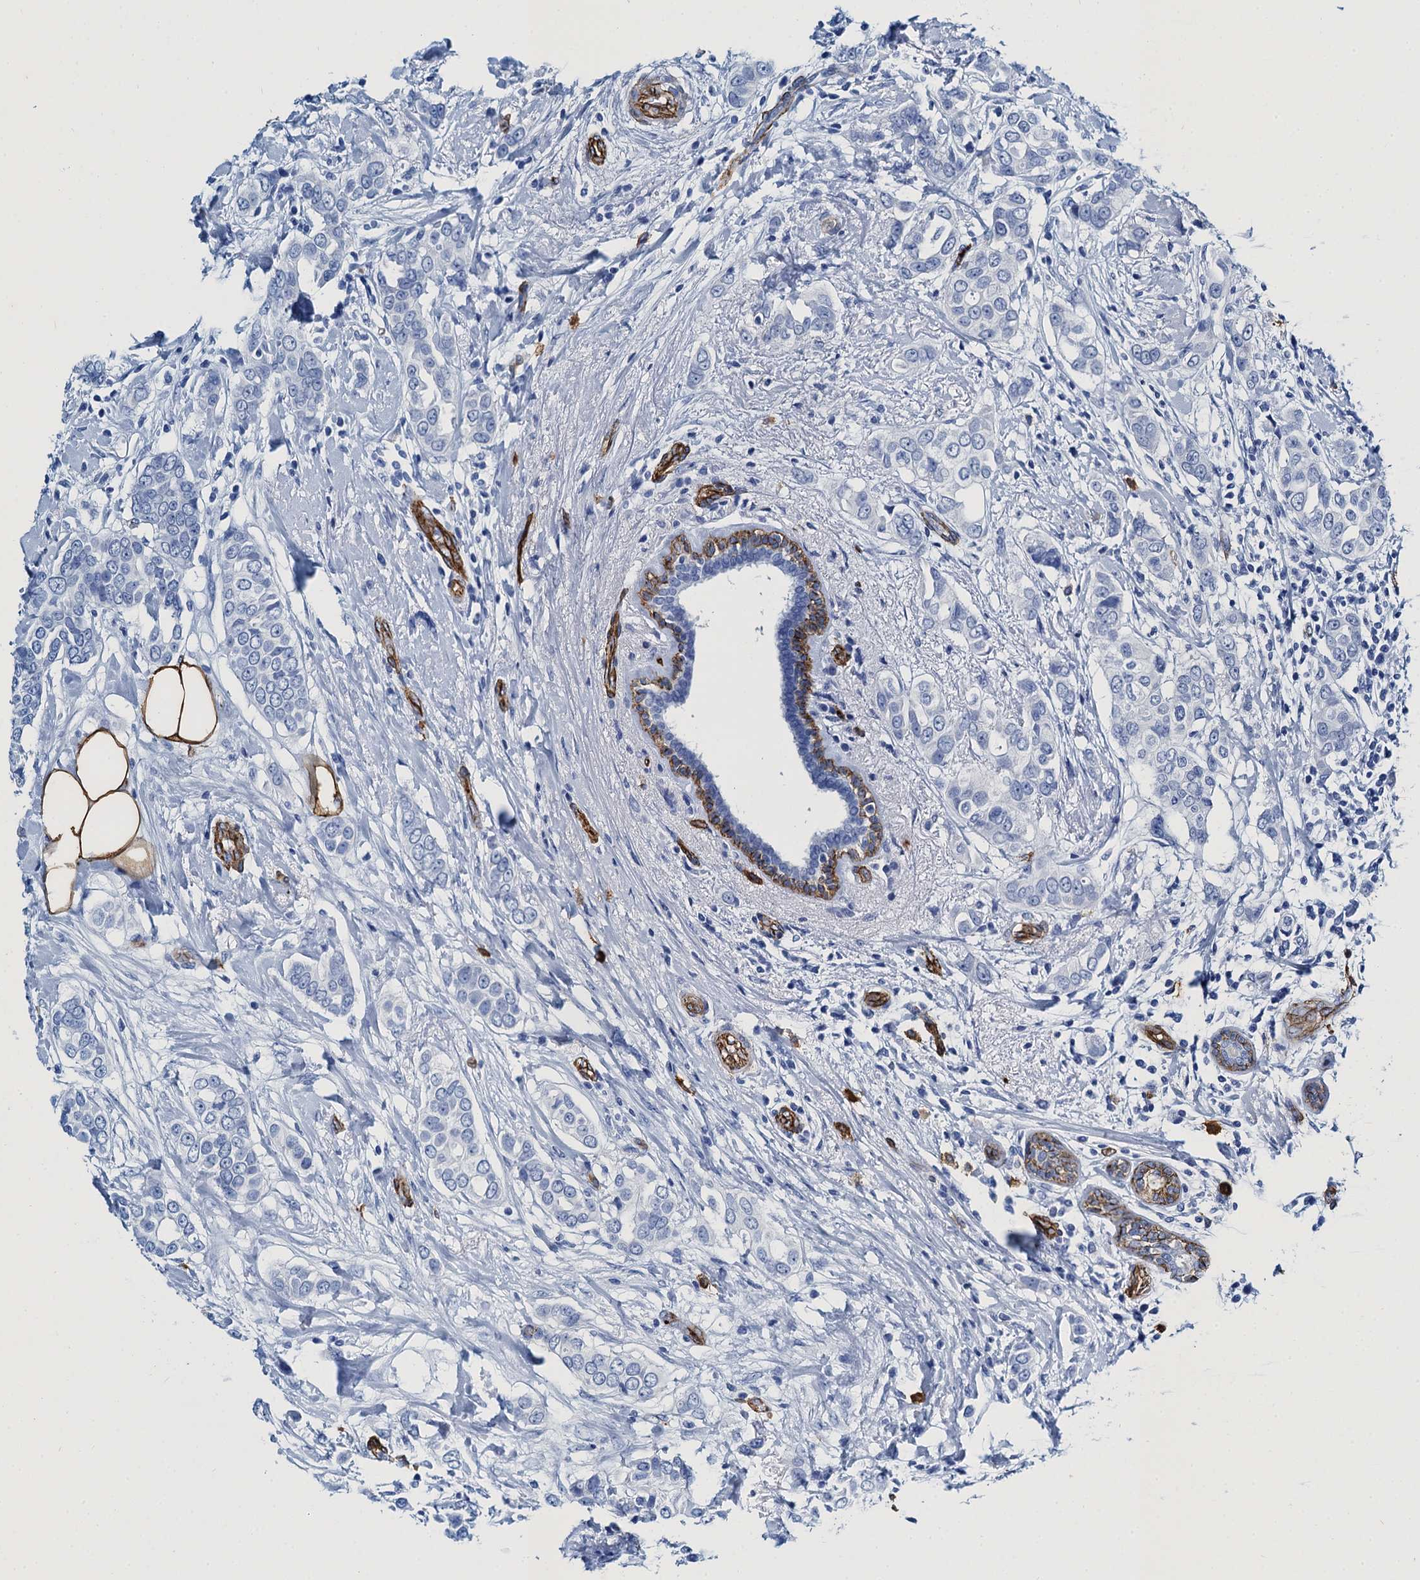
{"staining": {"intensity": "negative", "quantity": "none", "location": "none"}, "tissue": "breast cancer", "cell_type": "Tumor cells", "image_type": "cancer", "snomed": [{"axis": "morphology", "description": "Lobular carcinoma"}, {"axis": "topography", "description": "Breast"}], "caption": "IHC of breast lobular carcinoma demonstrates no positivity in tumor cells.", "gene": "CAVIN2", "patient": {"sex": "female", "age": 51}}